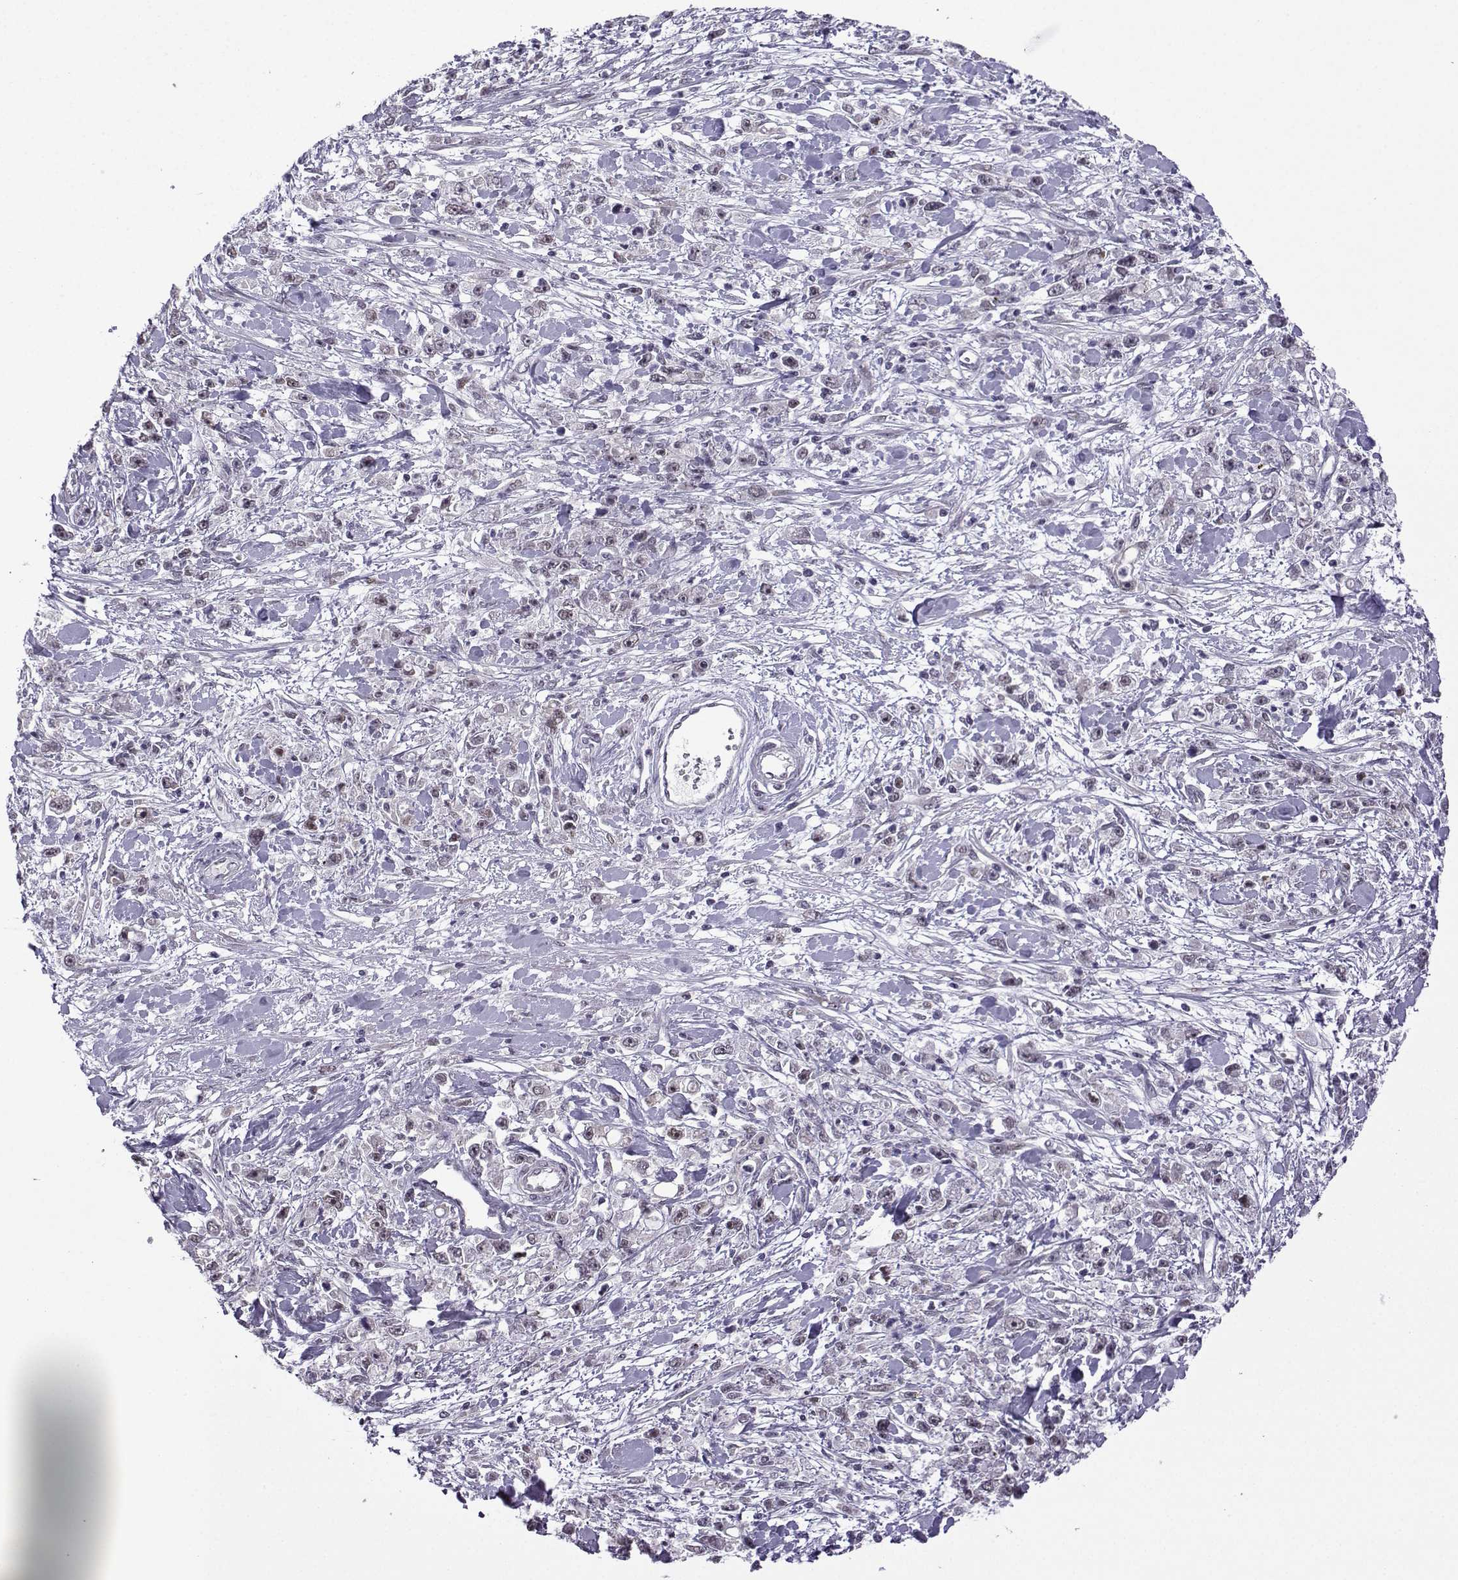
{"staining": {"intensity": "negative", "quantity": "none", "location": "none"}, "tissue": "stomach cancer", "cell_type": "Tumor cells", "image_type": "cancer", "snomed": [{"axis": "morphology", "description": "Adenocarcinoma, NOS"}, {"axis": "topography", "description": "Stomach"}], "caption": "Immunohistochemistry (IHC) histopathology image of stomach cancer (adenocarcinoma) stained for a protein (brown), which exhibits no positivity in tumor cells. (Immunohistochemistry (IHC), brightfield microscopy, high magnification).", "gene": "FGF3", "patient": {"sex": "female", "age": 59}}